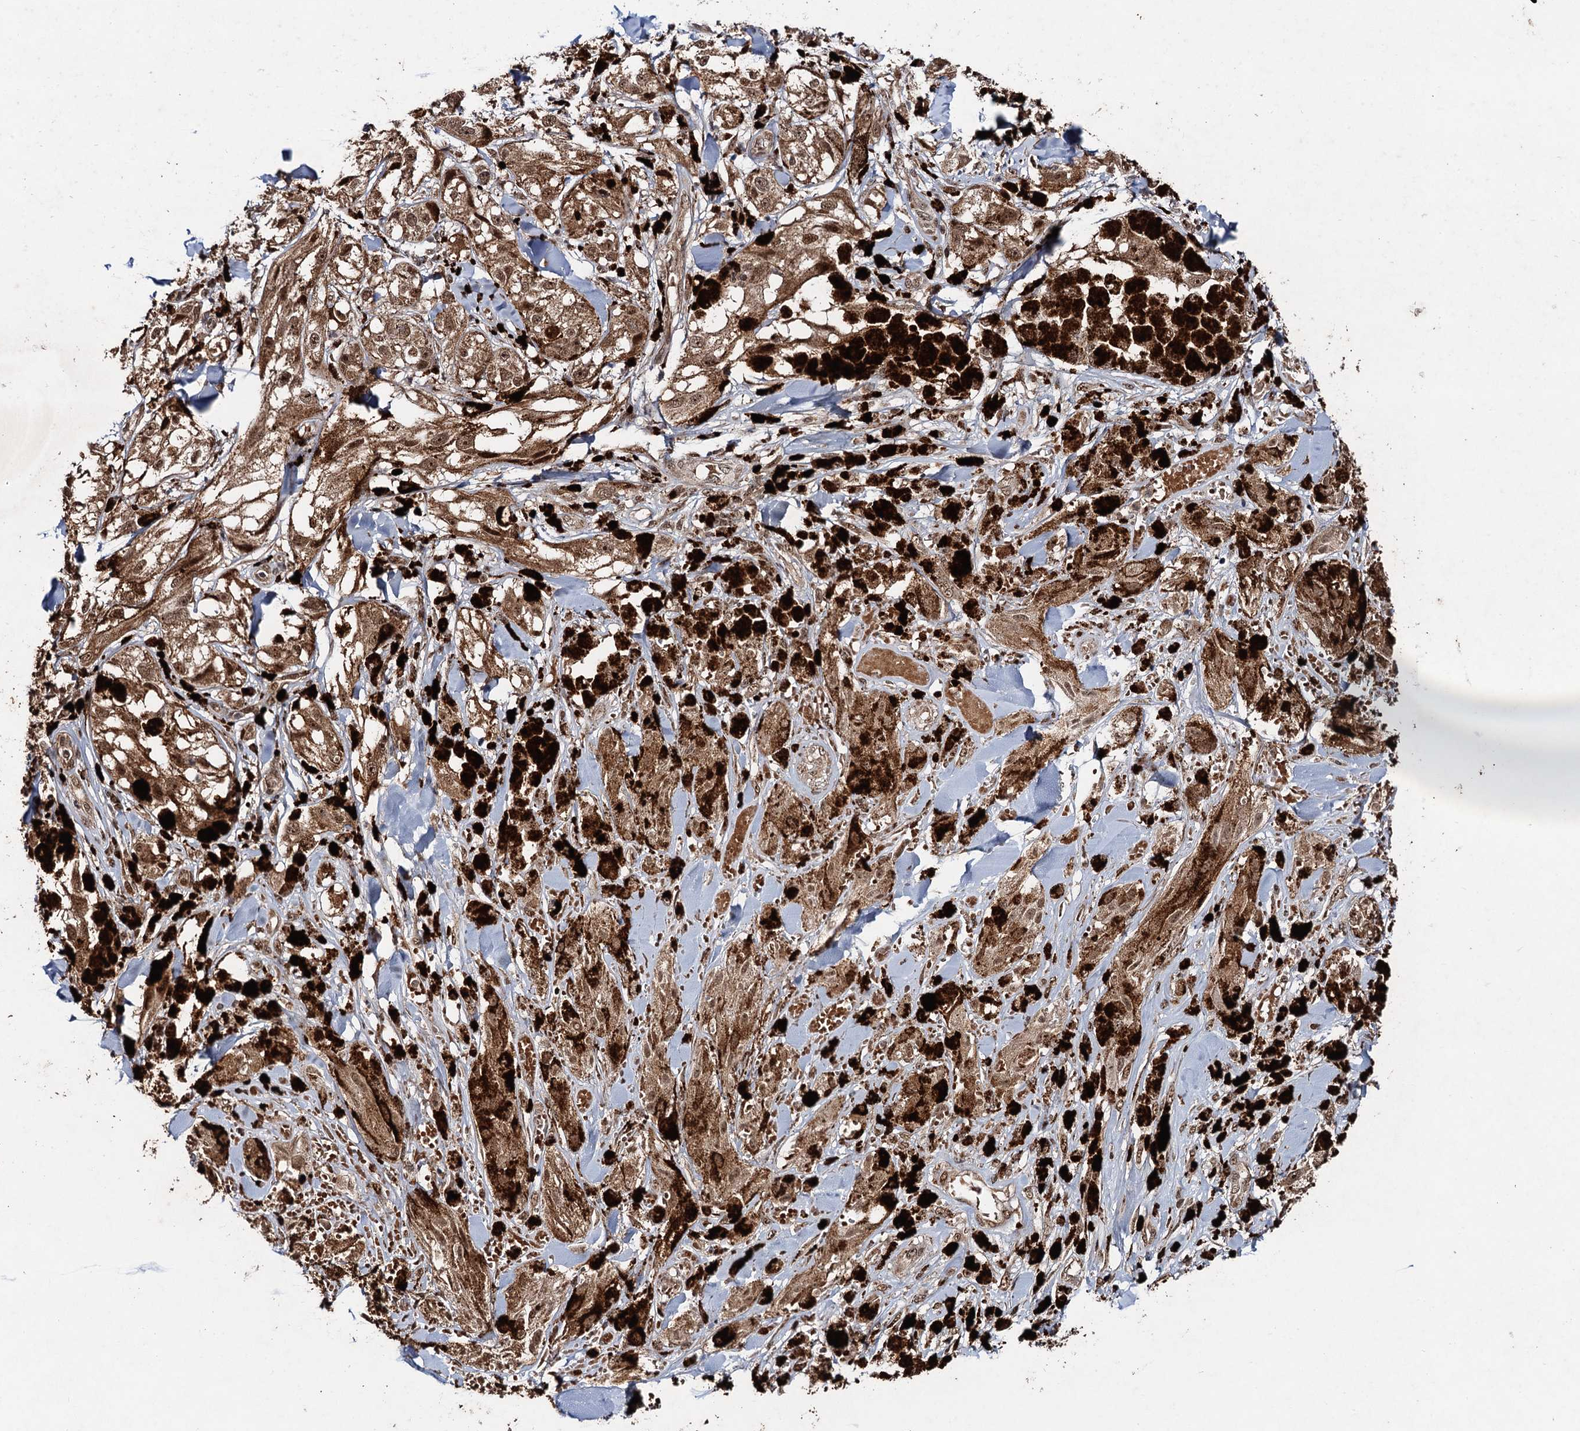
{"staining": {"intensity": "moderate", "quantity": ">75%", "location": "cytoplasmic/membranous,nuclear"}, "tissue": "melanoma", "cell_type": "Tumor cells", "image_type": "cancer", "snomed": [{"axis": "morphology", "description": "Malignant melanoma, NOS"}, {"axis": "topography", "description": "Skin"}], "caption": "Tumor cells demonstrate moderate cytoplasmic/membranous and nuclear positivity in approximately >75% of cells in malignant melanoma.", "gene": "REP15", "patient": {"sex": "male", "age": 88}}